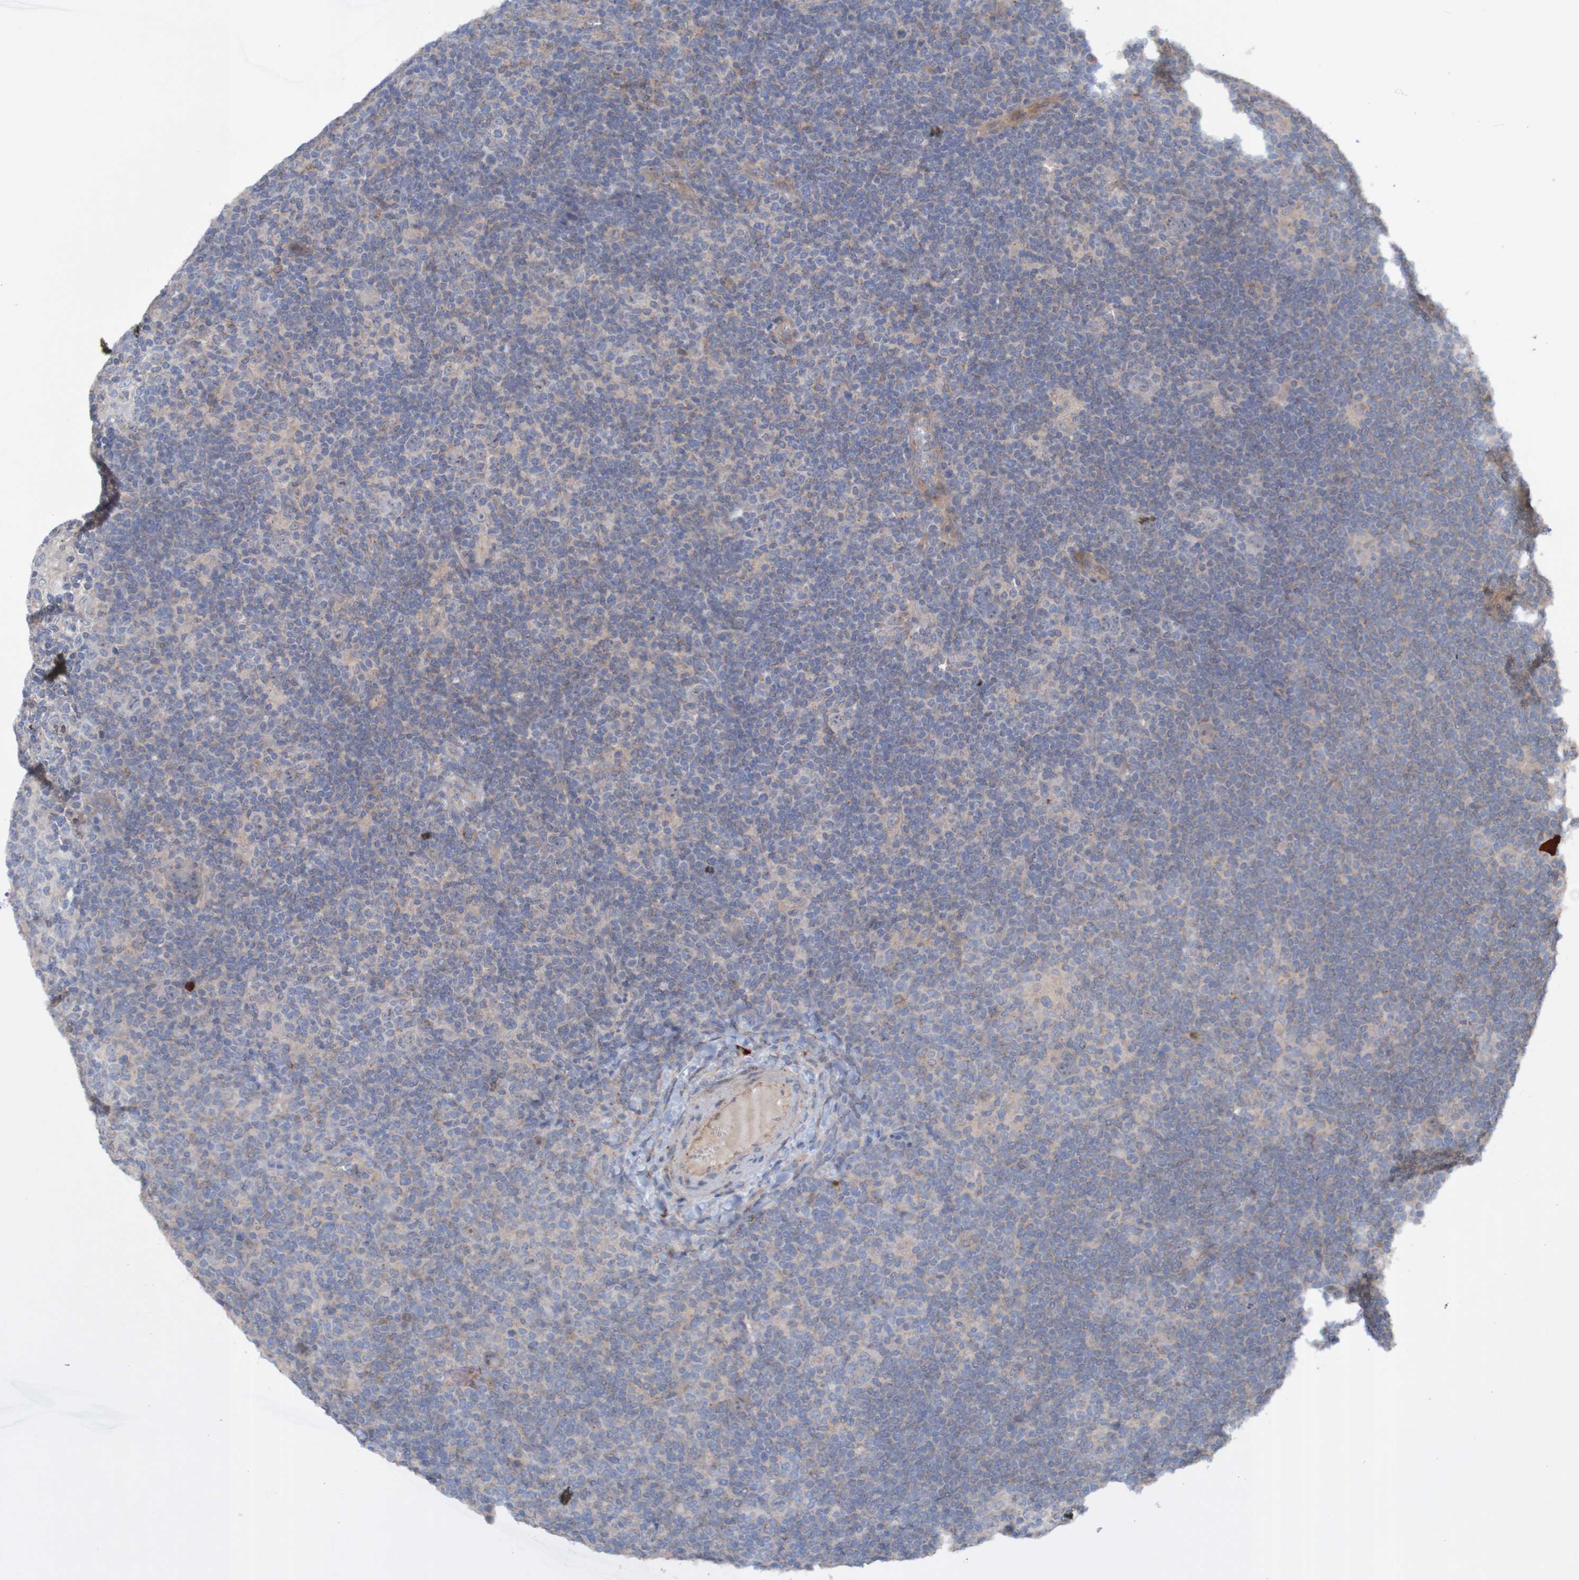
{"staining": {"intensity": "negative", "quantity": "none", "location": "none"}, "tissue": "lymphoma", "cell_type": "Tumor cells", "image_type": "cancer", "snomed": [{"axis": "morphology", "description": "Hodgkin's disease, NOS"}, {"axis": "topography", "description": "Lymph node"}], "caption": "Immunohistochemistry of human Hodgkin's disease exhibits no positivity in tumor cells. Brightfield microscopy of IHC stained with DAB (brown) and hematoxylin (blue), captured at high magnification.", "gene": "ANGPT4", "patient": {"sex": "female", "age": 57}}